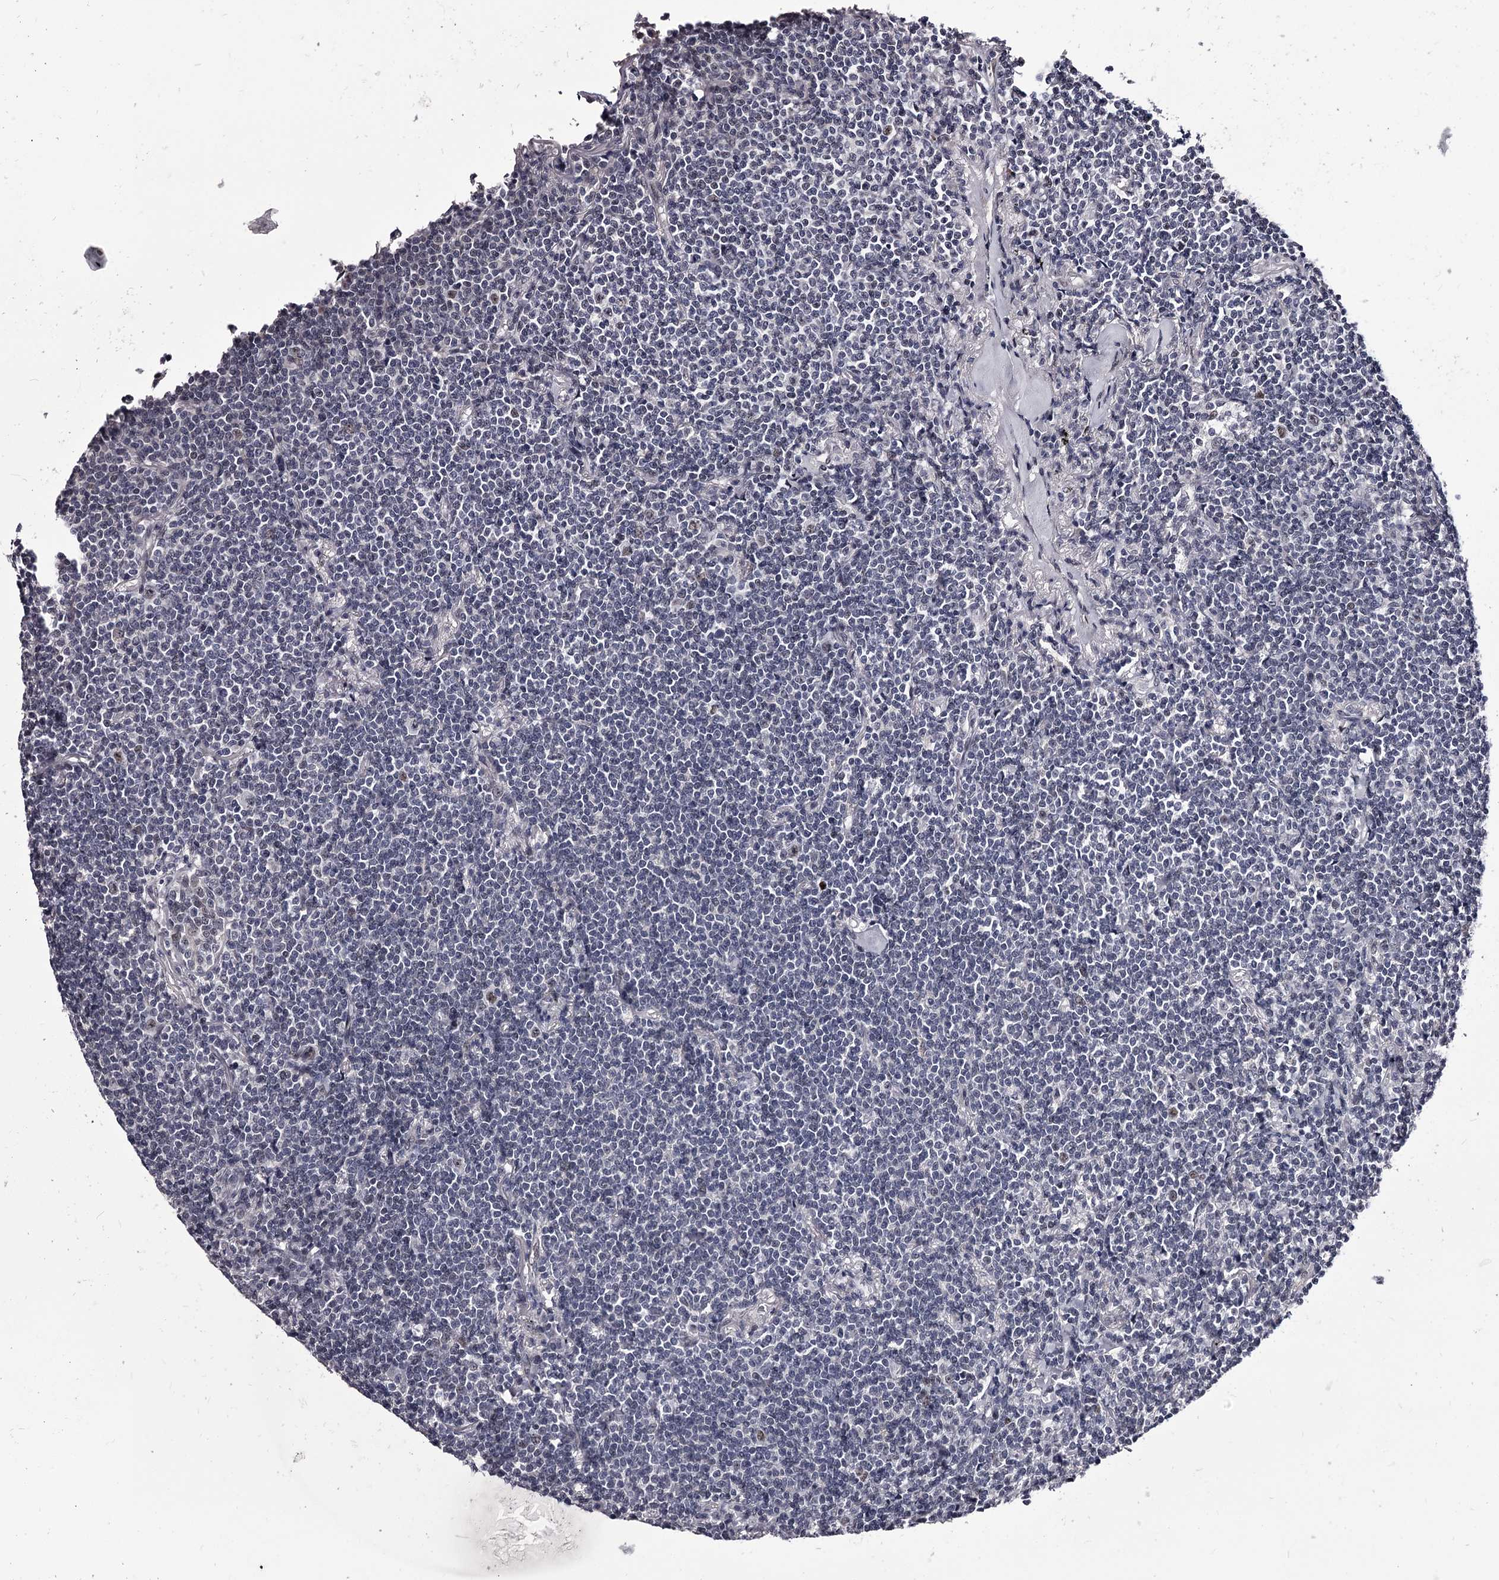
{"staining": {"intensity": "negative", "quantity": "none", "location": "none"}, "tissue": "lymphoma", "cell_type": "Tumor cells", "image_type": "cancer", "snomed": [{"axis": "morphology", "description": "Malignant lymphoma, non-Hodgkin's type, Low grade"}, {"axis": "topography", "description": "Lung"}], "caption": "Tumor cells show no significant protein staining in lymphoma. (Brightfield microscopy of DAB immunohistochemistry (IHC) at high magnification).", "gene": "OVOL2", "patient": {"sex": "female", "age": 71}}